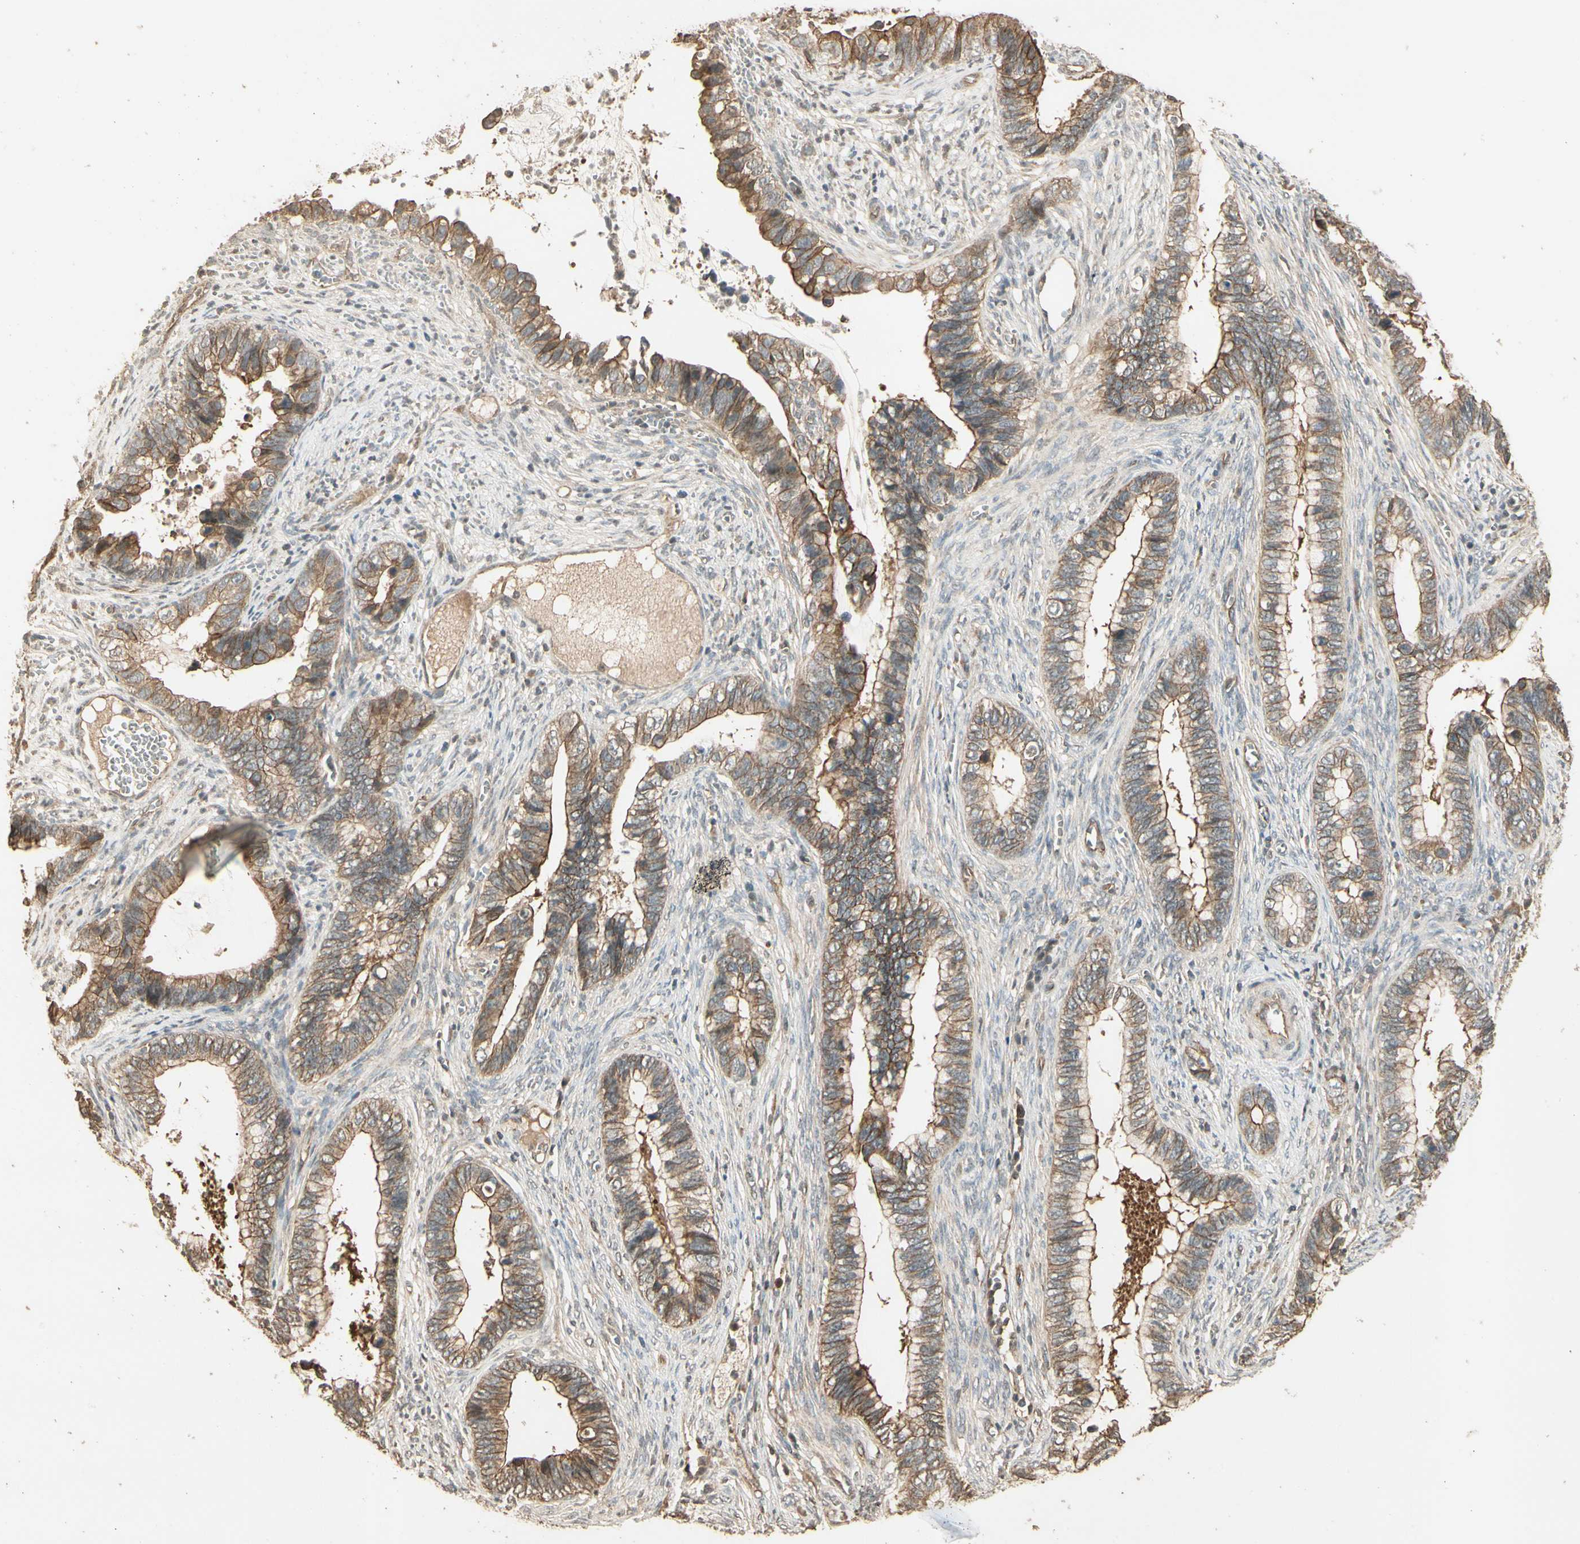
{"staining": {"intensity": "moderate", "quantity": ">75%", "location": "cytoplasmic/membranous"}, "tissue": "cervical cancer", "cell_type": "Tumor cells", "image_type": "cancer", "snomed": [{"axis": "morphology", "description": "Adenocarcinoma, NOS"}, {"axis": "topography", "description": "Cervix"}], "caption": "Cervical adenocarcinoma stained with IHC demonstrates moderate cytoplasmic/membranous positivity in approximately >75% of tumor cells.", "gene": "RNF180", "patient": {"sex": "female", "age": 44}}